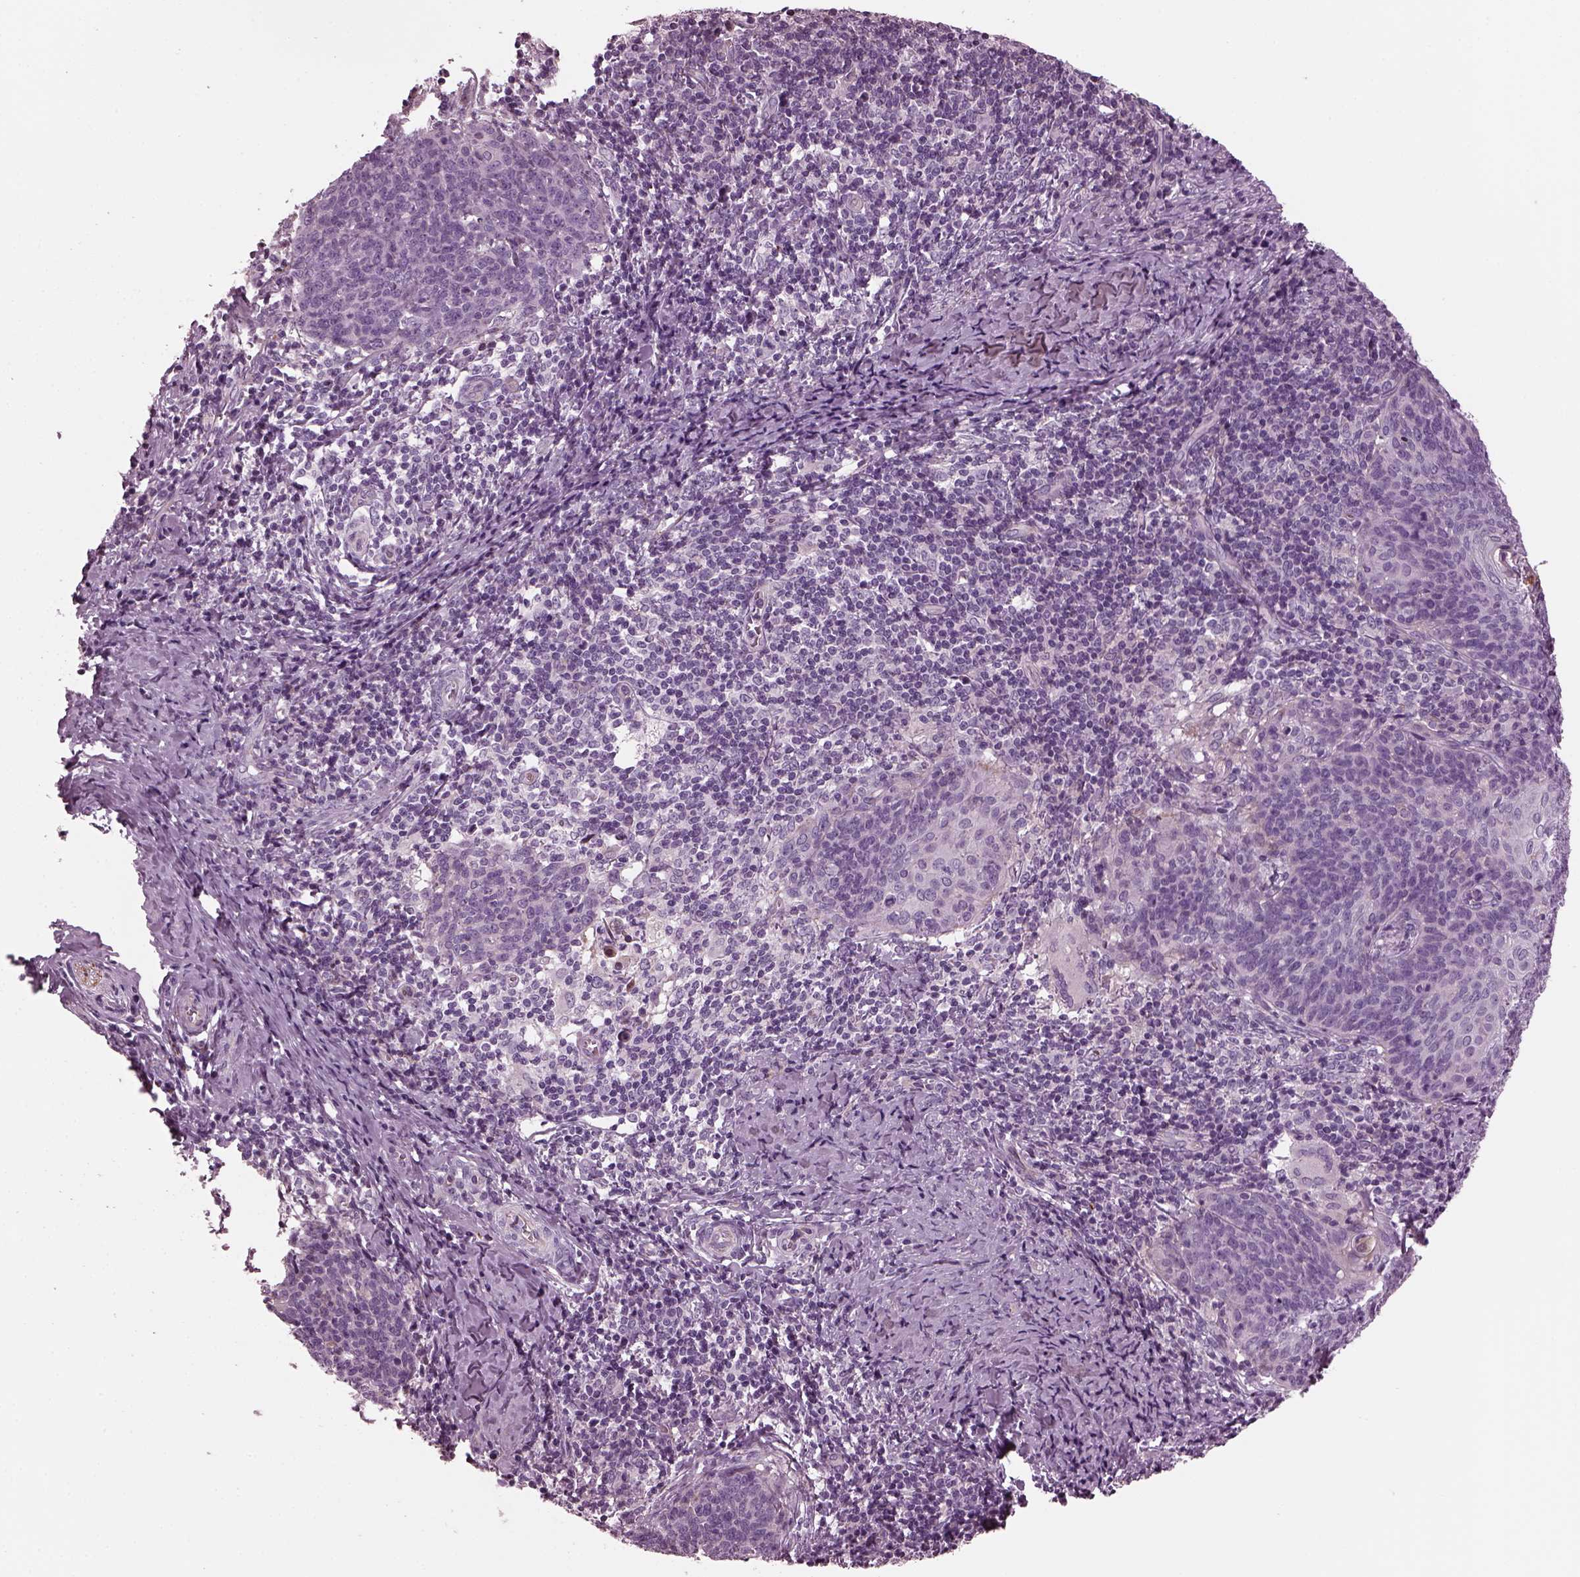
{"staining": {"intensity": "negative", "quantity": "none", "location": "none"}, "tissue": "cervical cancer", "cell_type": "Tumor cells", "image_type": "cancer", "snomed": [{"axis": "morphology", "description": "Normal tissue, NOS"}, {"axis": "morphology", "description": "Squamous cell carcinoma, NOS"}, {"axis": "topography", "description": "Cervix"}], "caption": "The micrograph reveals no staining of tumor cells in squamous cell carcinoma (cervical).", "gene": "GDF11", "patient": {"sex": "female", "age": 39}}